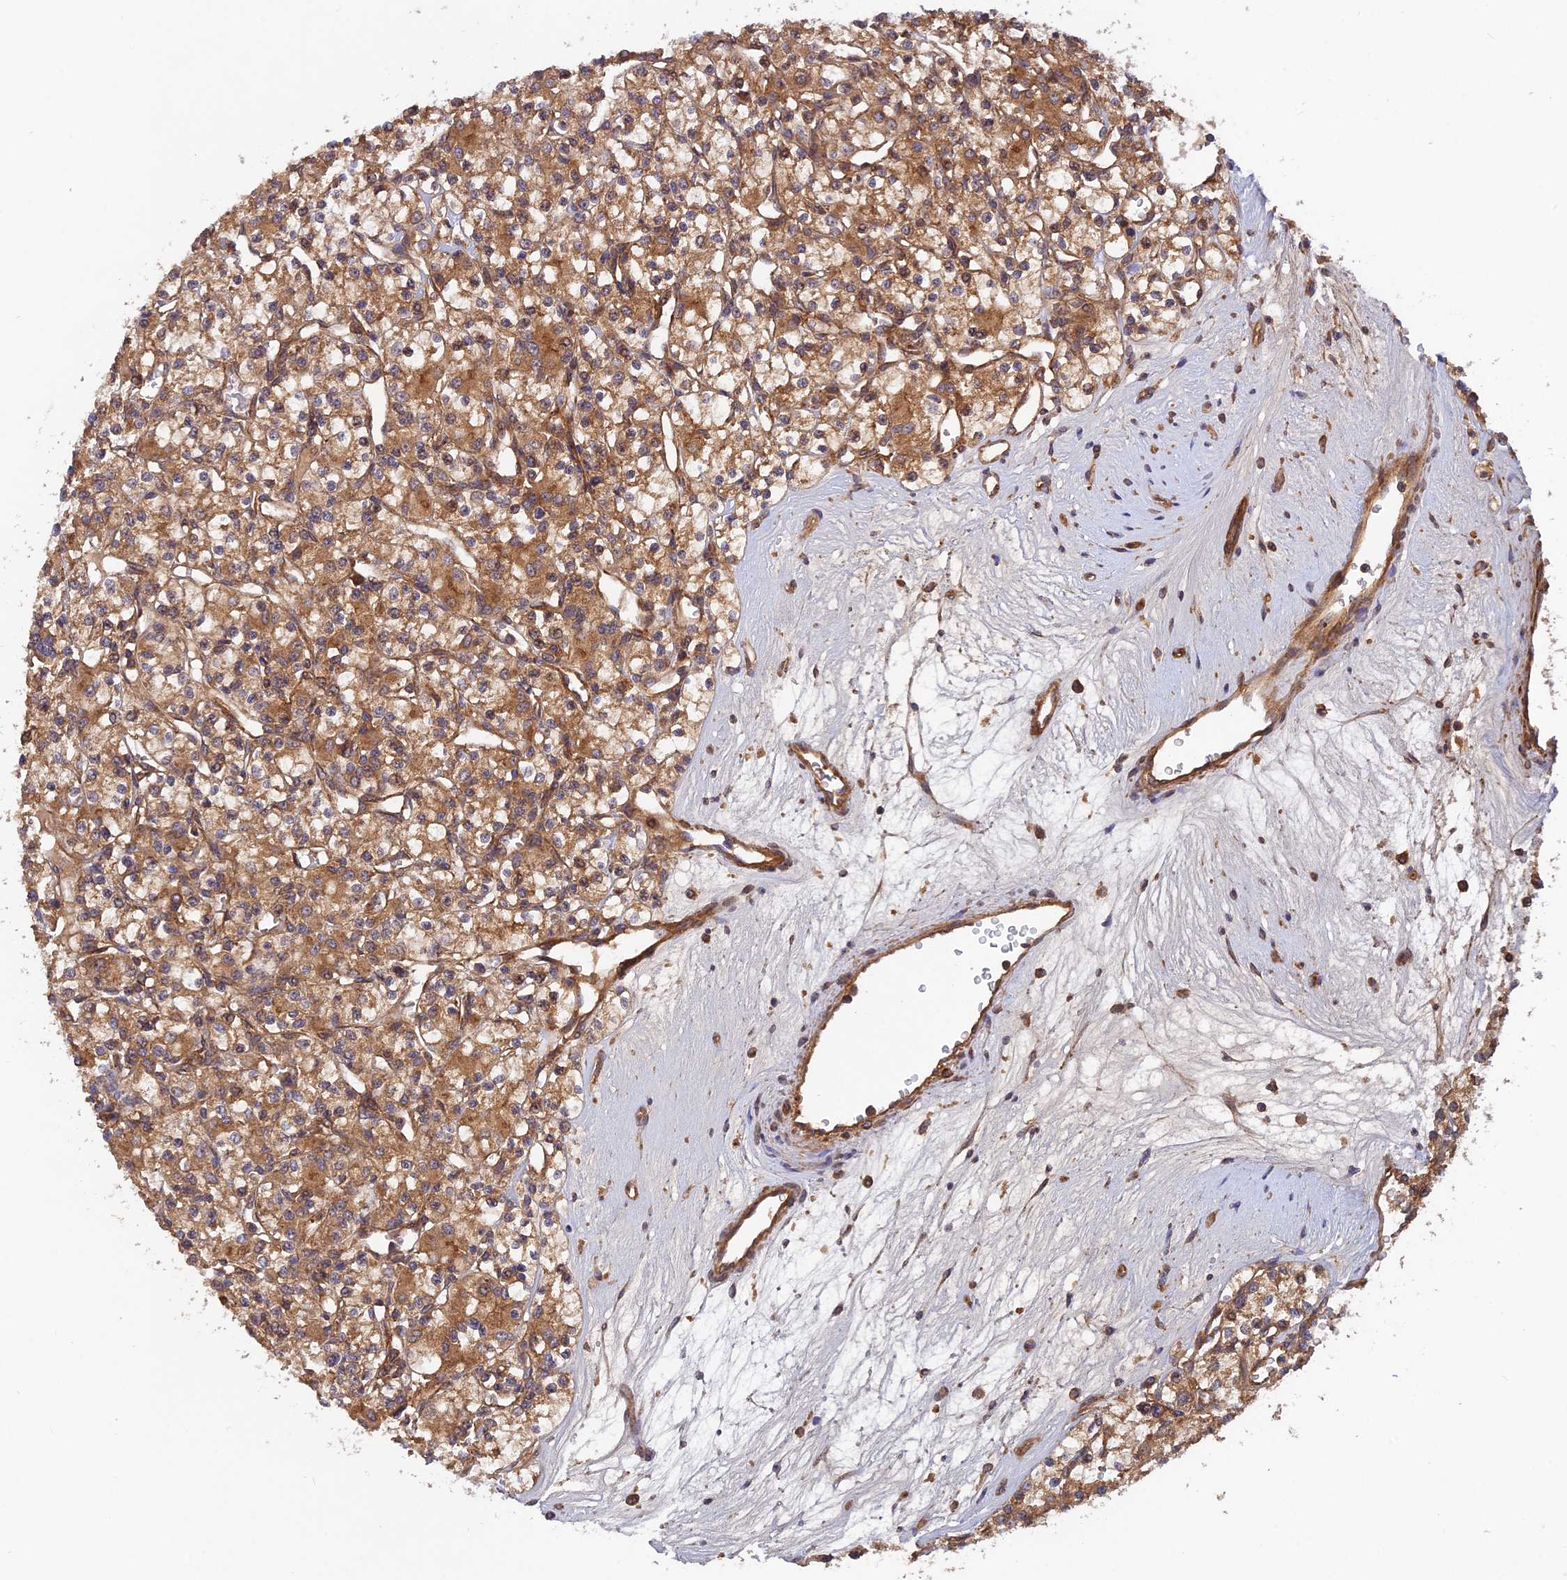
{"staining": {"intensity": "moderate", "quantity": ">75%", "location": "cytoplasmic/membranous"}, "tissue": "renal cancer", "cell_type": "Tumor cells", "image_type": "cancer", "snomed": [{"axis": "morphology", "description": "Adenocarcinoma, NOS"}, {"axis": "topography", "description": "Kidney"}], "caption": "Immunohistochemical staining of renal adenocarcinoma demonstrates medium levels of moderate cytoplasmic/membranous protein expression in approximately >75% of tumor cells. (DAB IHC, brown staining for protein, blue staining for nuclei).", "gene": "RELCH", "patient": {"sex": "female", "age": 59}}